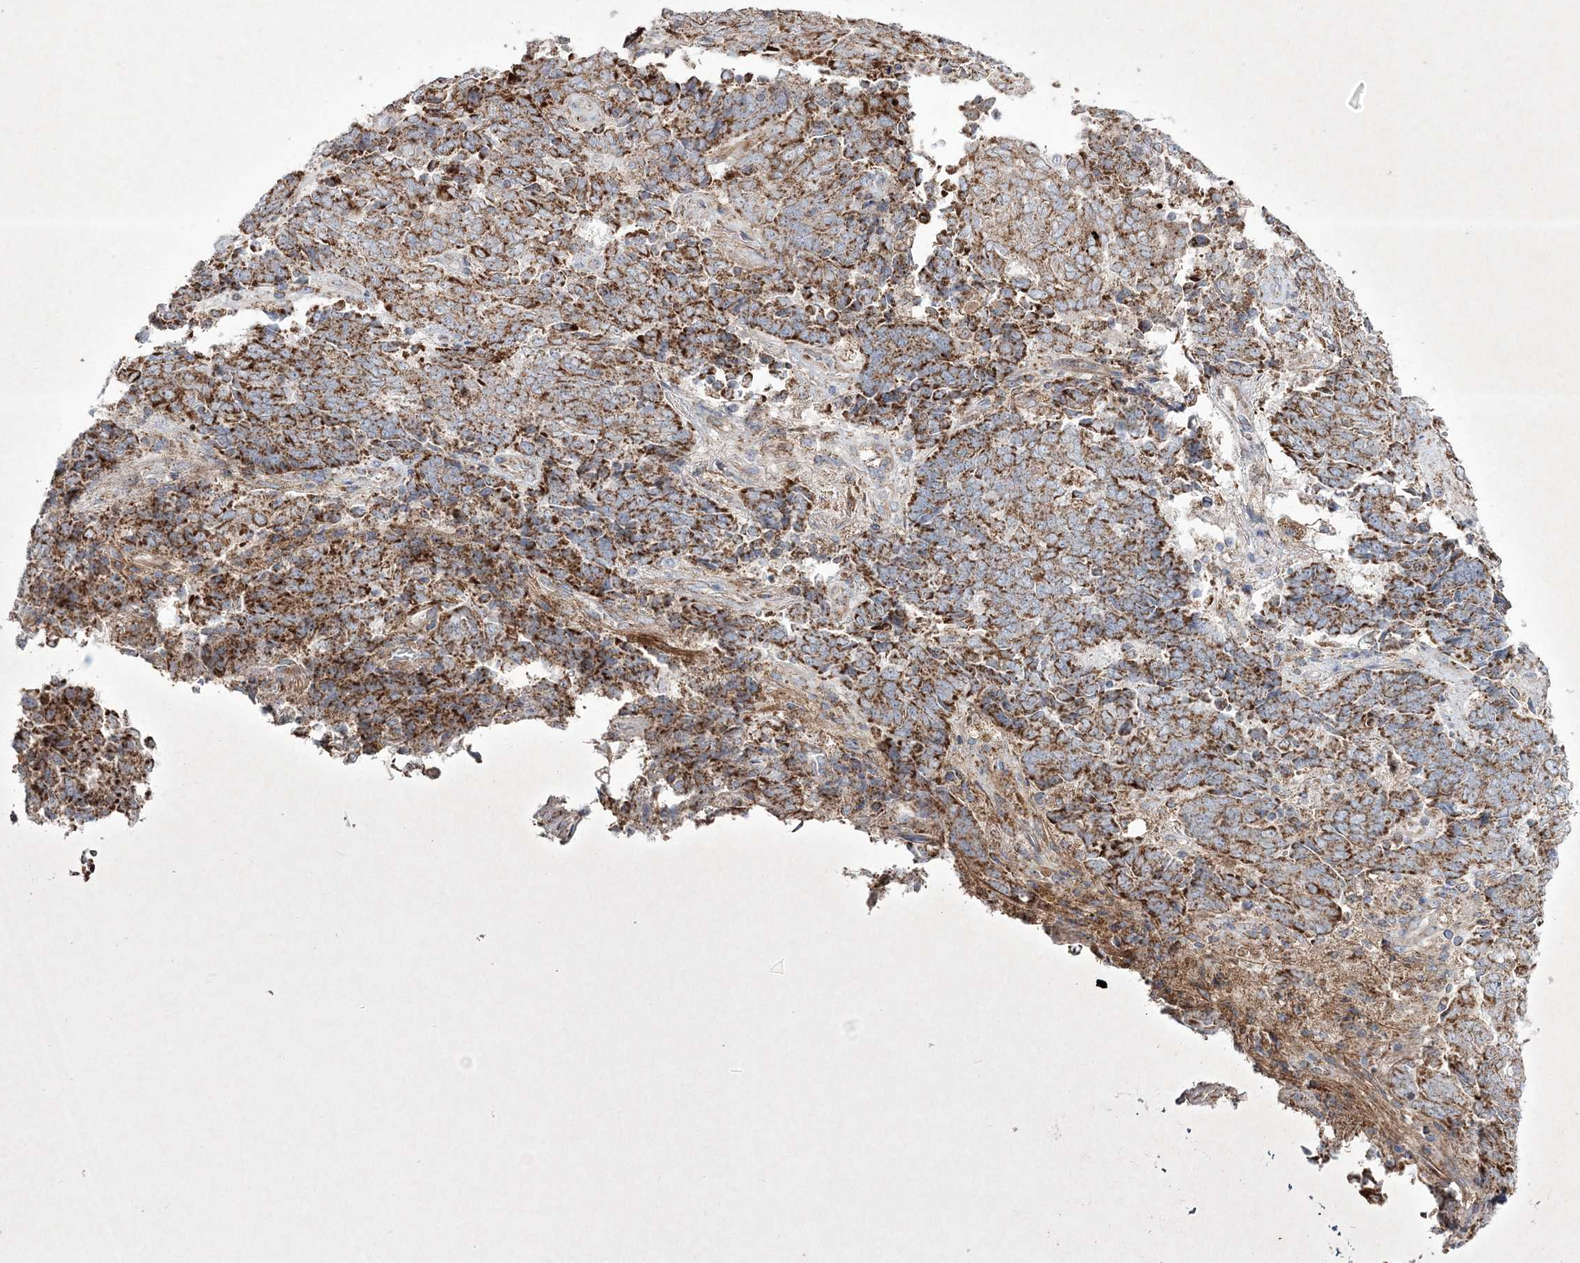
{"staining": {"intensity": "strong", "quantity": ">75%", "location": "cytoplasmic/membranous"}, "tissue": "endometrial cancer", "cell_type": "Tumor cells", "image_type": "cancer", "snomed": [{"axis": "morphology", "description": "Adenocarcinoma, NOS"}, {"axis": "topography", "description": "Endometrium"}], "caption": "IHC micrograph of endometrial cancer stained for a protein (brown), which displays high levels of strong cytoplasmic/membranous staining in about >75% of tumor cells.", "gene": "RICTOR", "patient": {"sex": "female", "age": 80}}